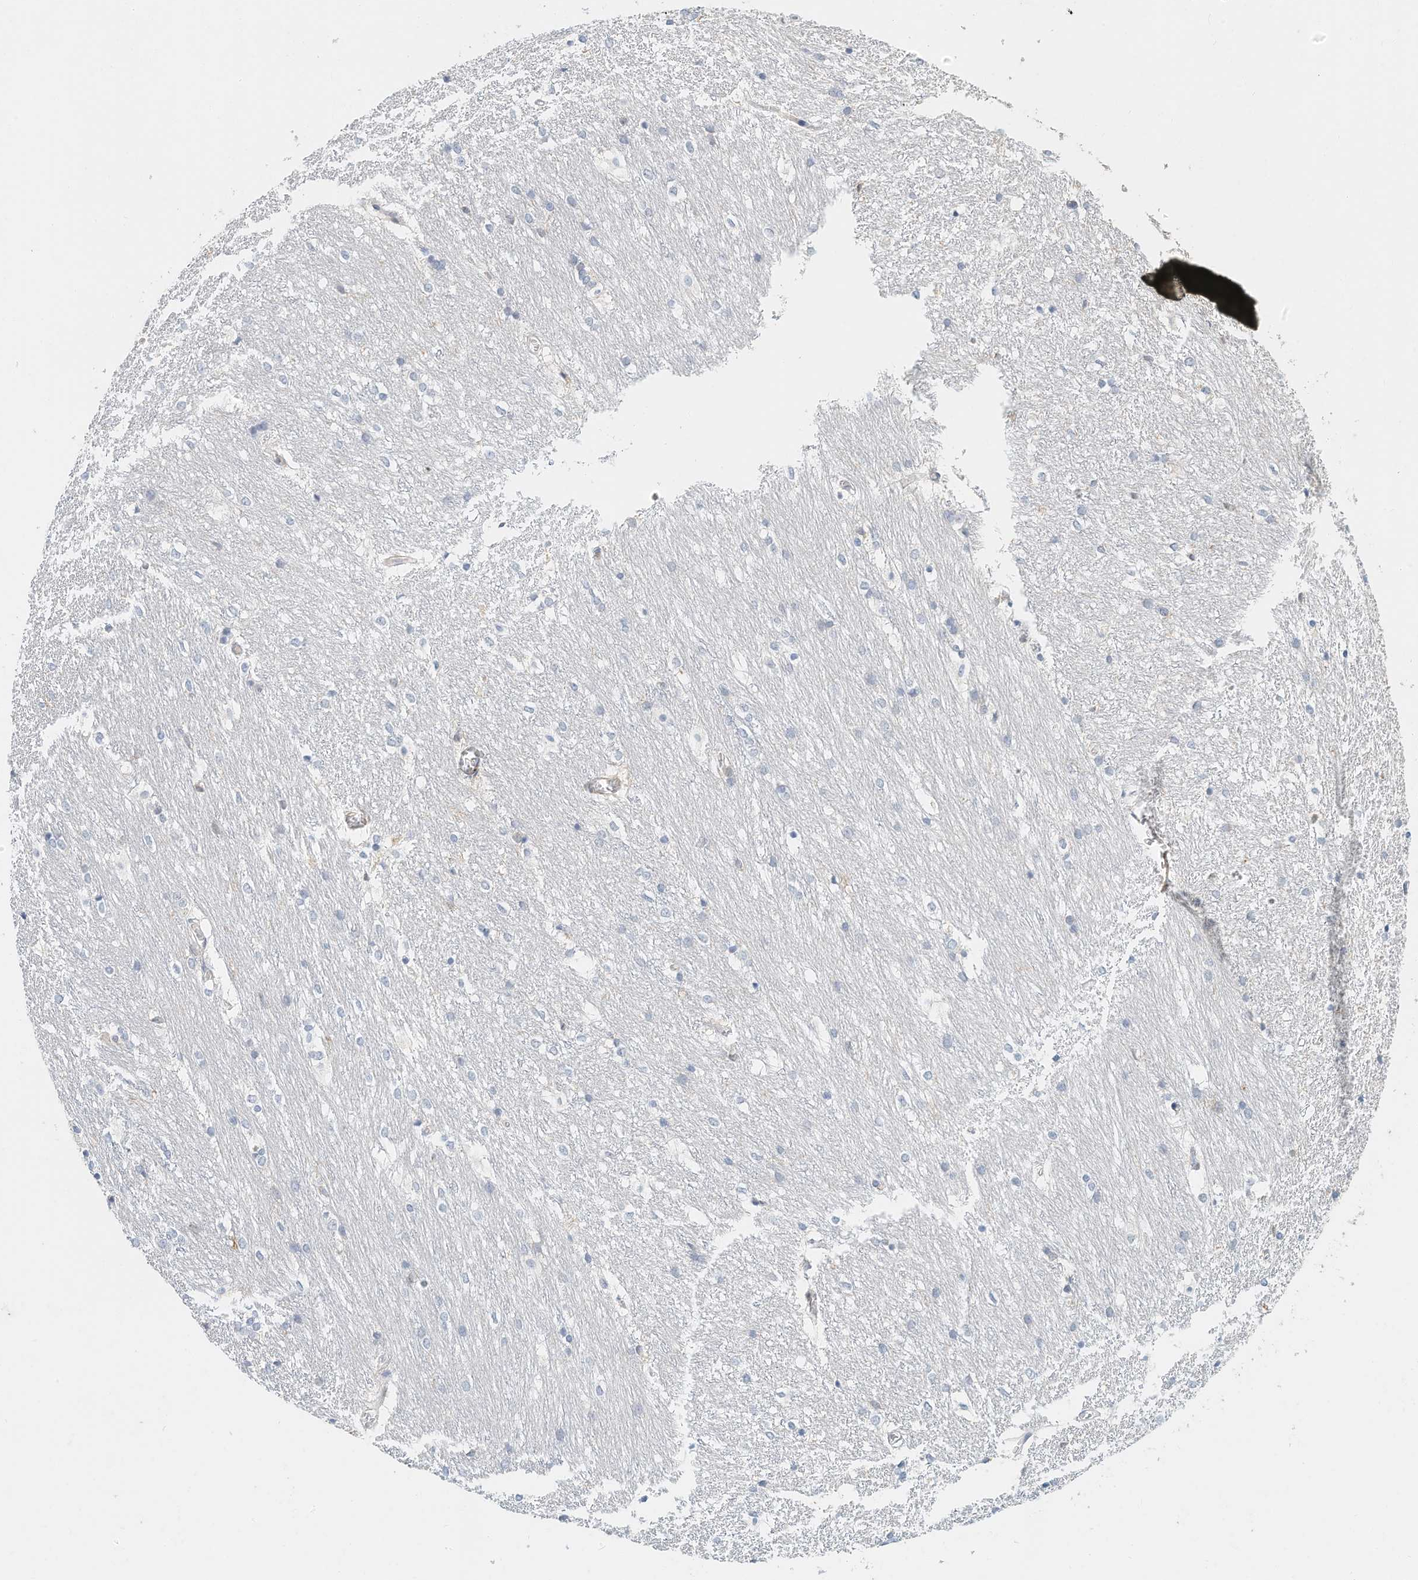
{"staining": {"intensity": "negative", "quantity": "none", "location": "none"}, "tissue": "caudate", "cell_type": "Glial cells", "image_type": "normal", "snomed": [{"axis": "morphology", "description": "Normal tissue, NOS"}, {"axis": "topography", "description": "Lateral ventricle wall"}], "caption": "Immunohistochemistry micrograph of unremarkable caudate: caudate stained with DAB exhibits no significant protein expression in glial cells.", "gene": "MICAL1", "patient": {"sex": "female", "age": 19}}